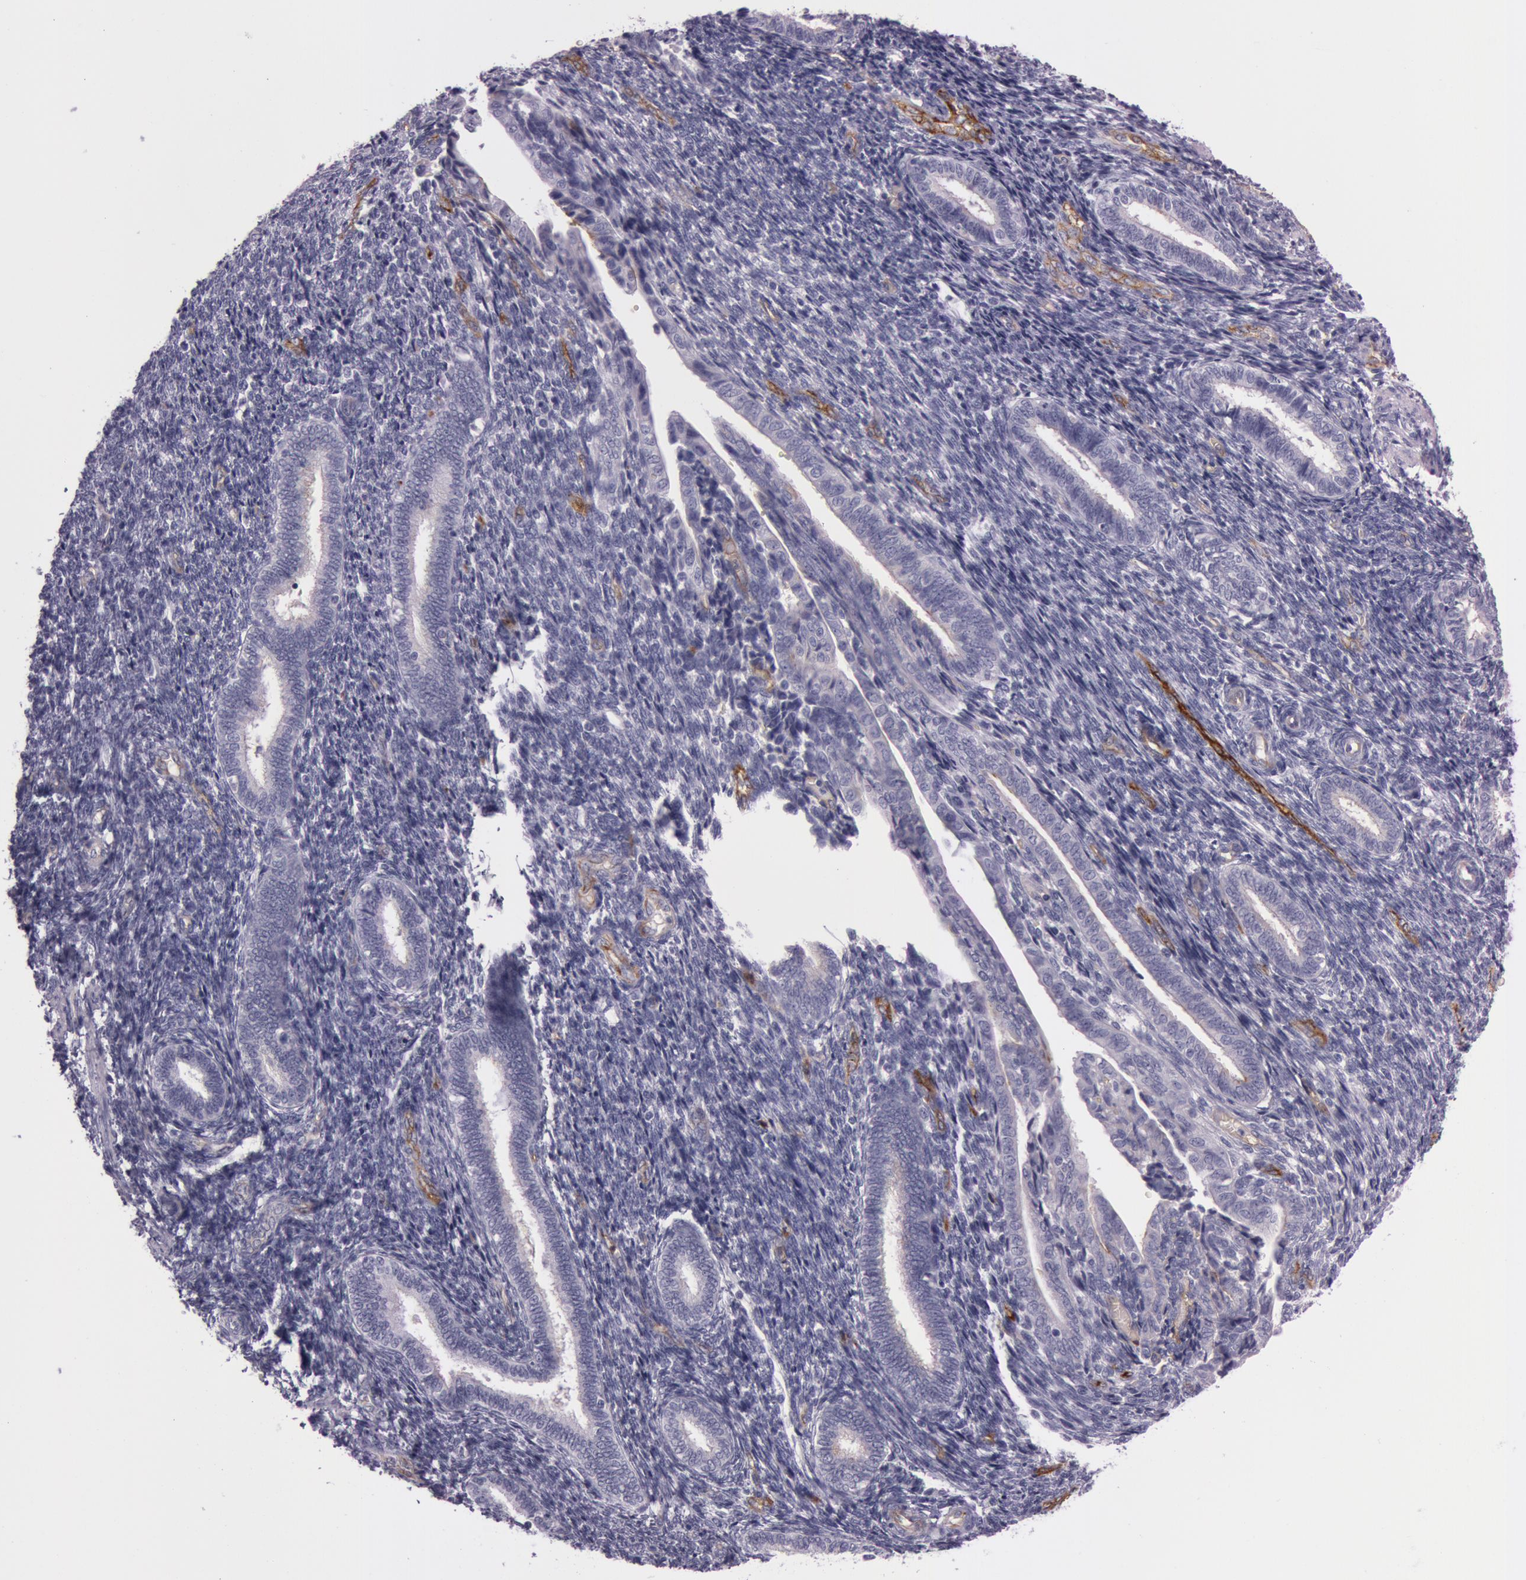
{"staining": {"intensity": "negative", "quantity": "none", "location": "none"}, "tissue": "endometrium", "cell_type": "Cells in endometrial stroma", "image_type": "normal", "snomed": [{"axis": "morphology", "description": "Normal tissue, NOS"}, {"axis": "topography", "description": "Endometrium"}], "caption": "Image shows no significant protein expression in cells in endometrial stroma of normal endometrium.", "gene": "FOLH1", "patient": {"sex": "female", "age": 27}}